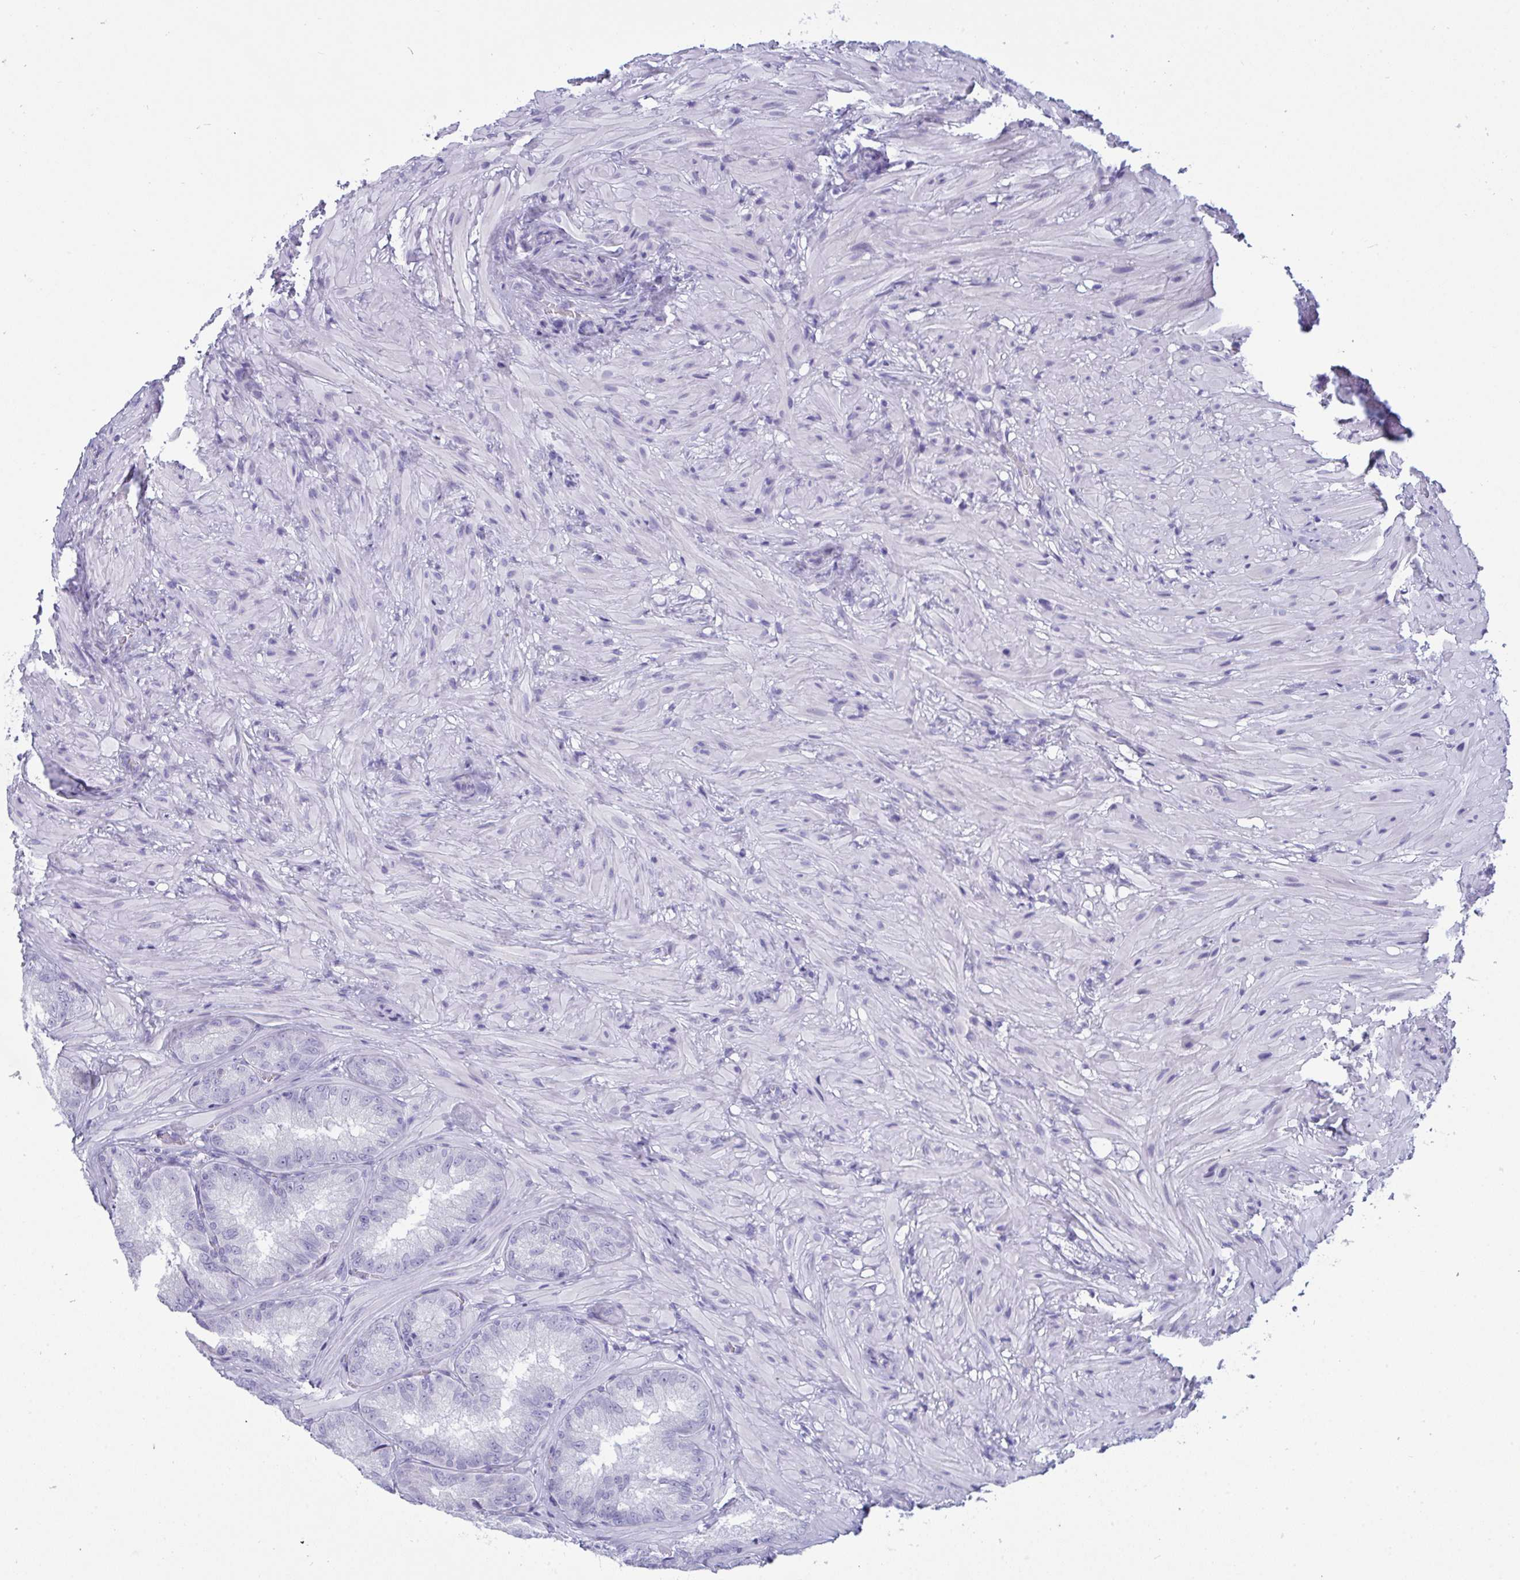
{"staining": {"intensity": "negative", "quantity": "none", "location": "none"}, "tissue": "seminal vesicle", "cell_type": "Glandular cells", "image_type": "normal", "snomed": [{"axis": "morphology", "description": "Normal tissue, NOS"}, {"axis": "topography", "description": "Seminal veicle"}], "caption": "Protein analysis of normal seminal vesicle shows no significant expression in glandular cells.", "gene": "PRDM9", "patient": {"sex": "male", "age": 47}}